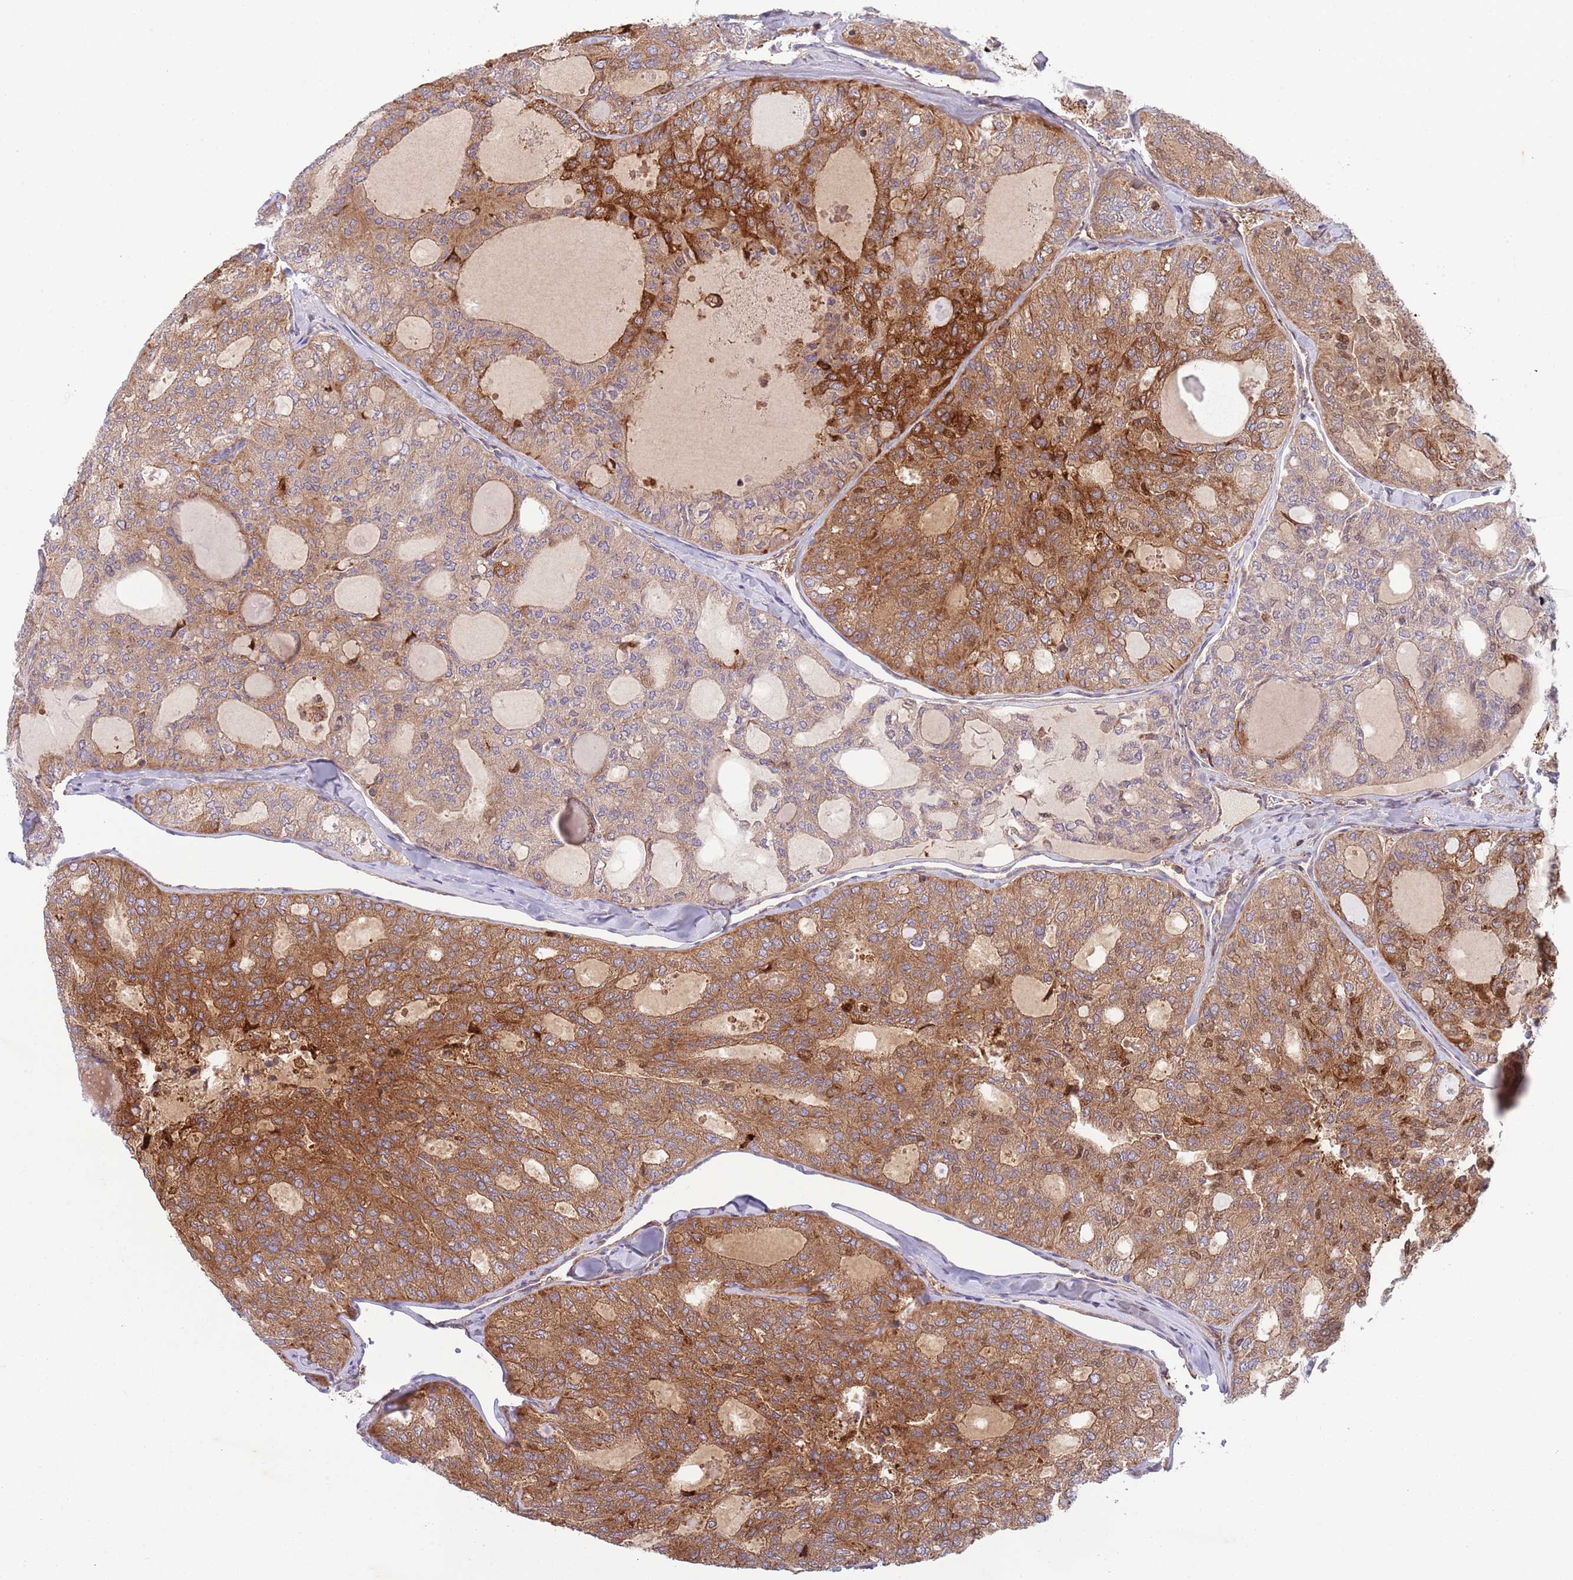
{"staining": {"intensity": "strong", "quantity": "25%-75%", "location": "cytoplasmic/membranous"}, "tissue": "thyroid cancer", "cell_type": "Tumor cells", "image_type": "cancer", "snomed": [{"axis": "morphology", "description": "Follicular adenoma carcinoma, NOS"}, {"axis": "topography", "description": "Thyroid gland"}], "caption": "A brown stain labels strong cytoplasmic/membranous positivity of a protein in thyroid cancer (follicular adenoma carcinoma) tumor cells.", "gene": "ZMYM5", "patient": {"sex": "male", "age": 75}}